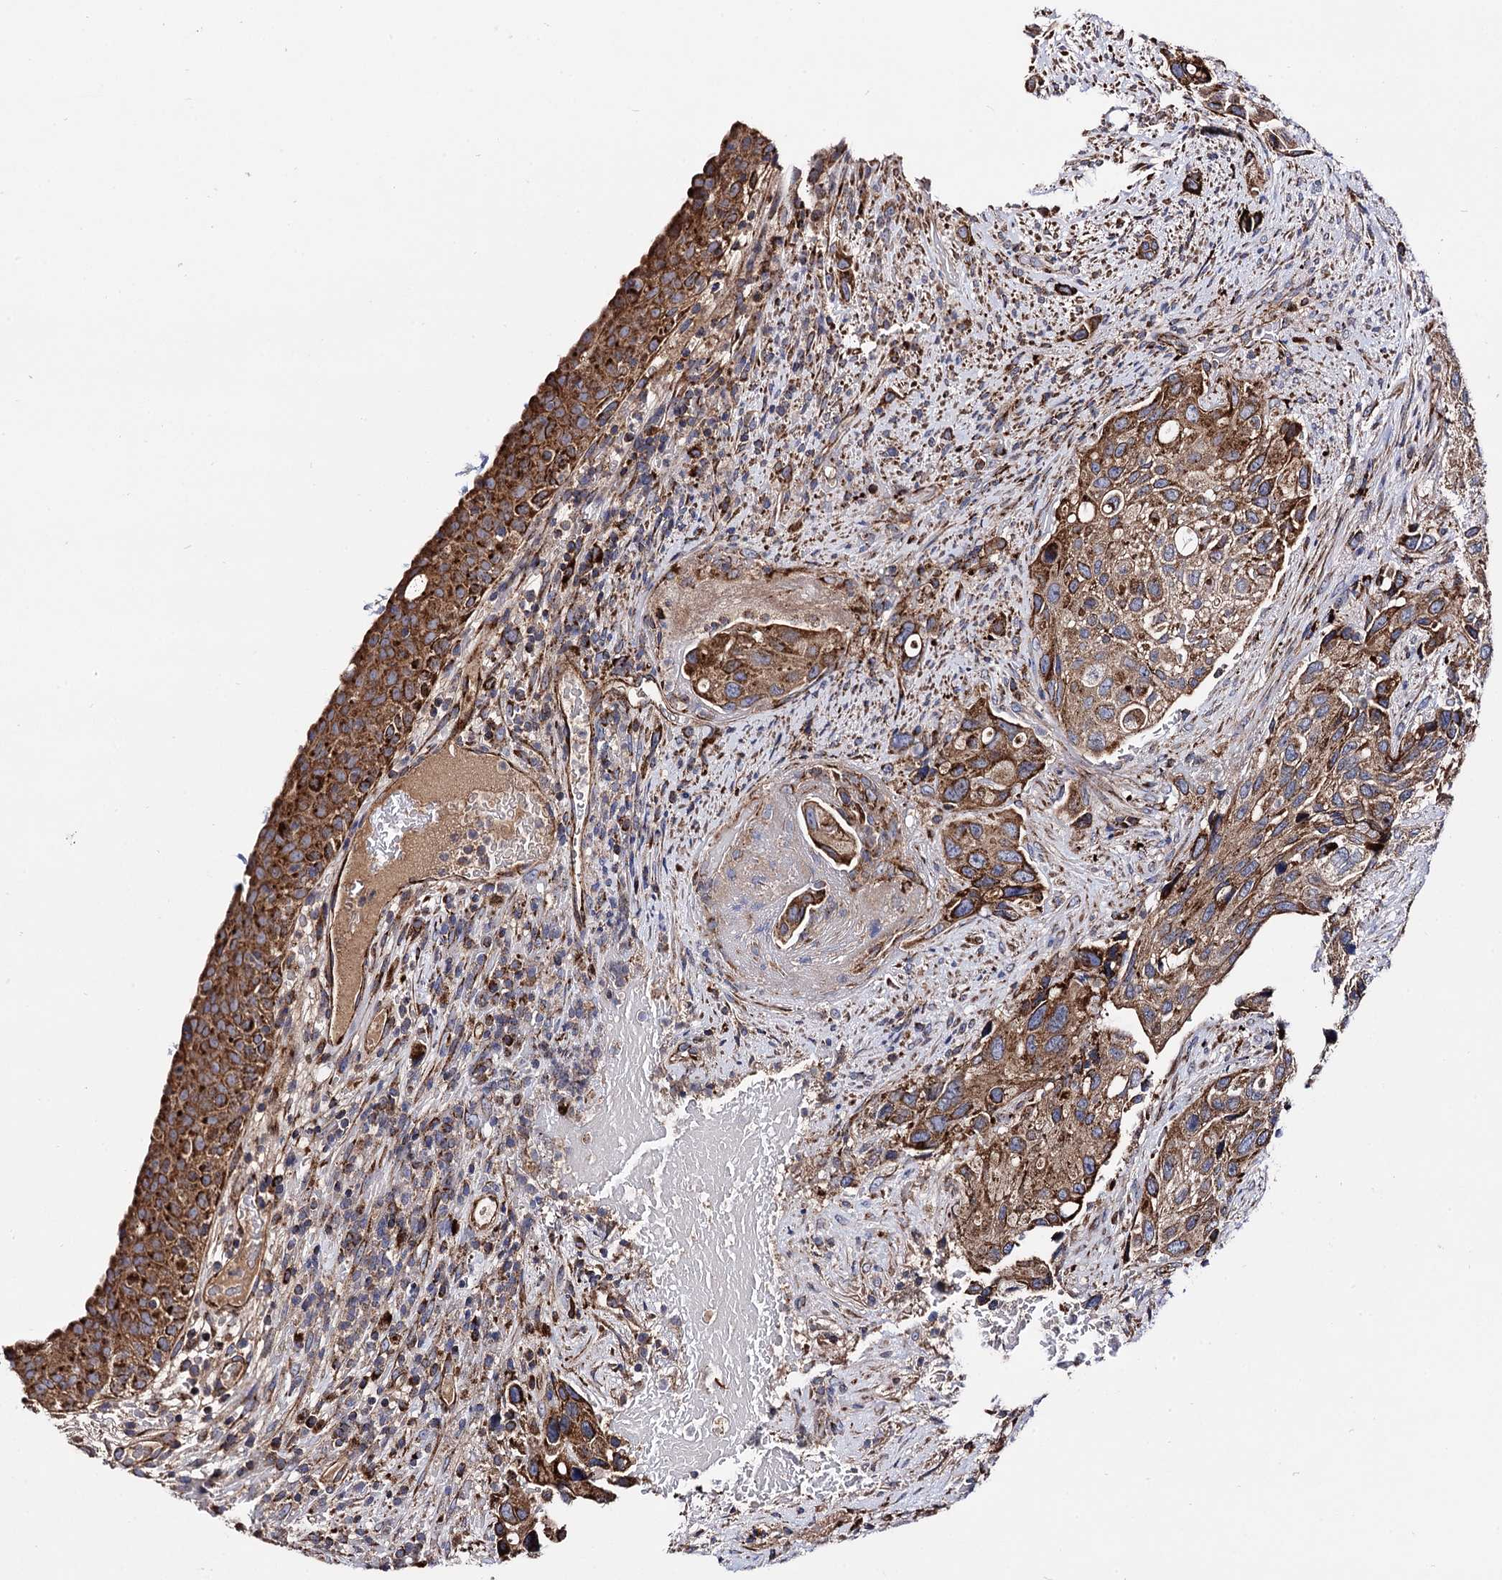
{"staining": {"intensity": "moderate", "quantity": ">75%", "location": "cytoplasmic/membranous"}, "tissue": "urothelial cancer", "cell_type": "Tumor cells", "image_type": "cancer", "snomed": [{"axis": "morphology", "description": "Normal tissue, NOS"}, {"axis": "morphology", "description": "Urothelial carcinoma, High grade"}, {"axis": "topography", "description": "Vascular tissue"}, {"axis": "topography", "description": "Urinary bladder"}], "caption": "Tumor cells demonstrate medium levels of moderate cytoplasmic/membranous positivity in approximately >75% of cells in human urothelial cancer.", "gene": "IQCH", "patient": {"sex": "female", "age": 56}}